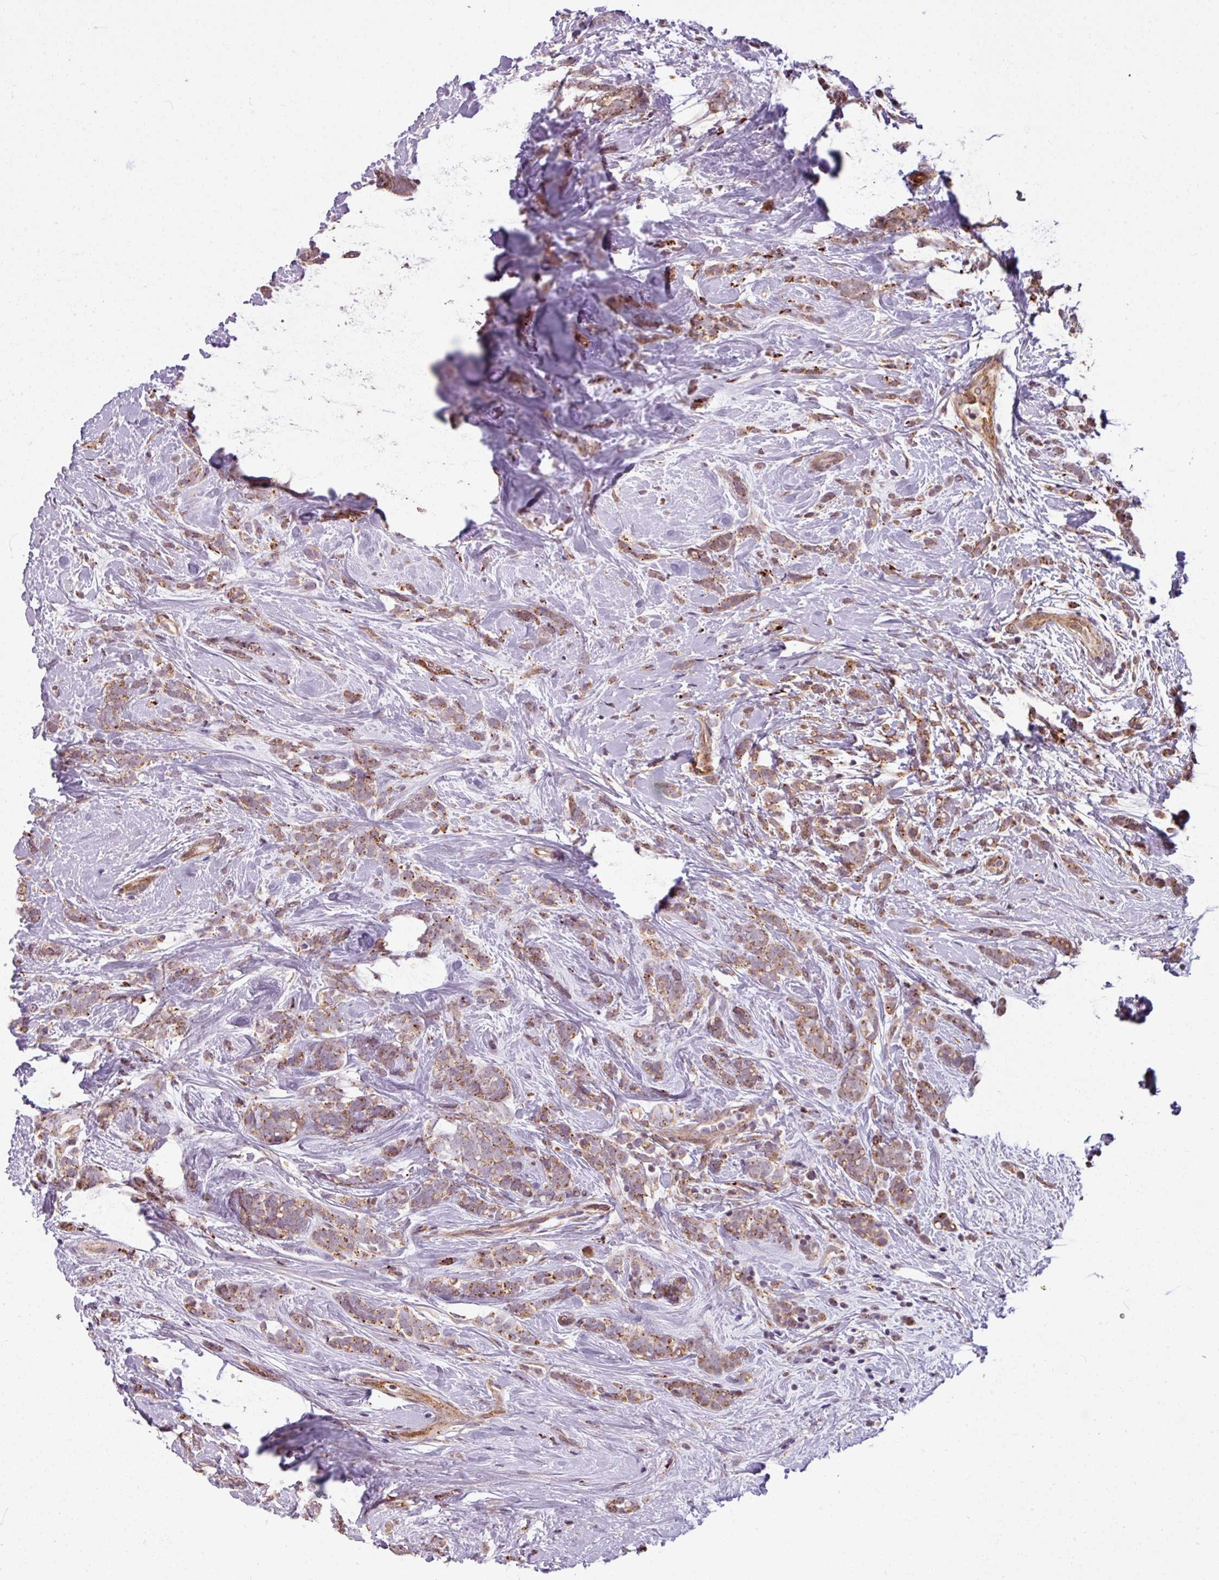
{"staining": {"intensity": "moderate", "quantity": ">75%", "location": "cytoplasmic/membranous"}, "tissue": "breast cancer", "cell_type": "Tumor cells", "image_type": "cancer", "snomed": [{"axis": "morphology", "description": "Lobular carcinoma"}, {"axis": "topography", "description": "Breast"}], "caption": "Immunohistochemical staining of breast lobular carcinoma displays moderate cytoplasmic/membranous protein staining in approximately >75% of tumor cells.", "gene": "MAGT1", "patient": {"sex": "female", "age": 58}}